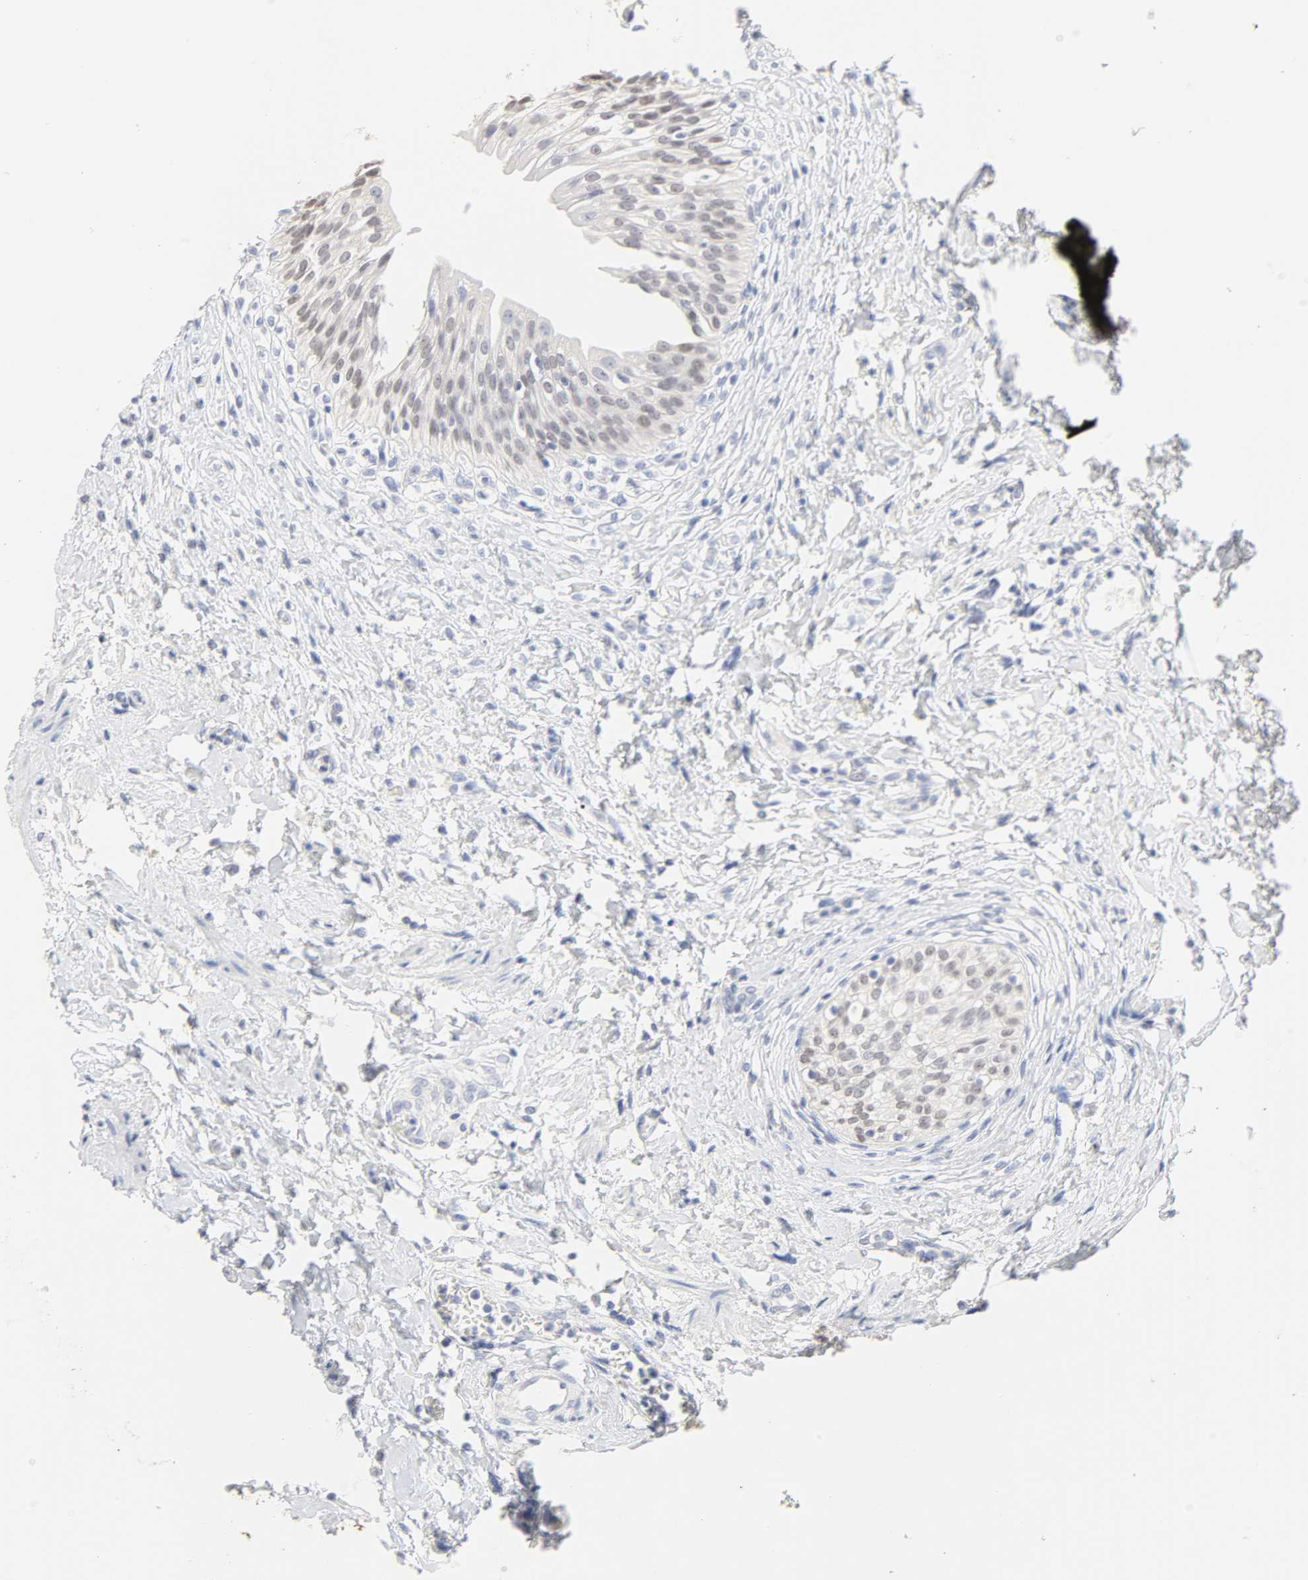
{"staining": {"intensity": "weak", "quantity": "<25%", "location": "cytoplasmic/membranous"}, "tissue": "urinary bladder", "cell_type": "Urothelial cells", "image_type": "normal", "snomed": [{"axis": "morphology", "description": "Normal tissue, NOS"}, {"axis": "topography", "description": "Urinary bladder"}], "caption": "This is an immunohistochemistry histopathology image of benign urinary bladder. There is no expression in urothelial cells.", "gene": "FCGBP", "patient": {"sex": "female", "age": 80}}